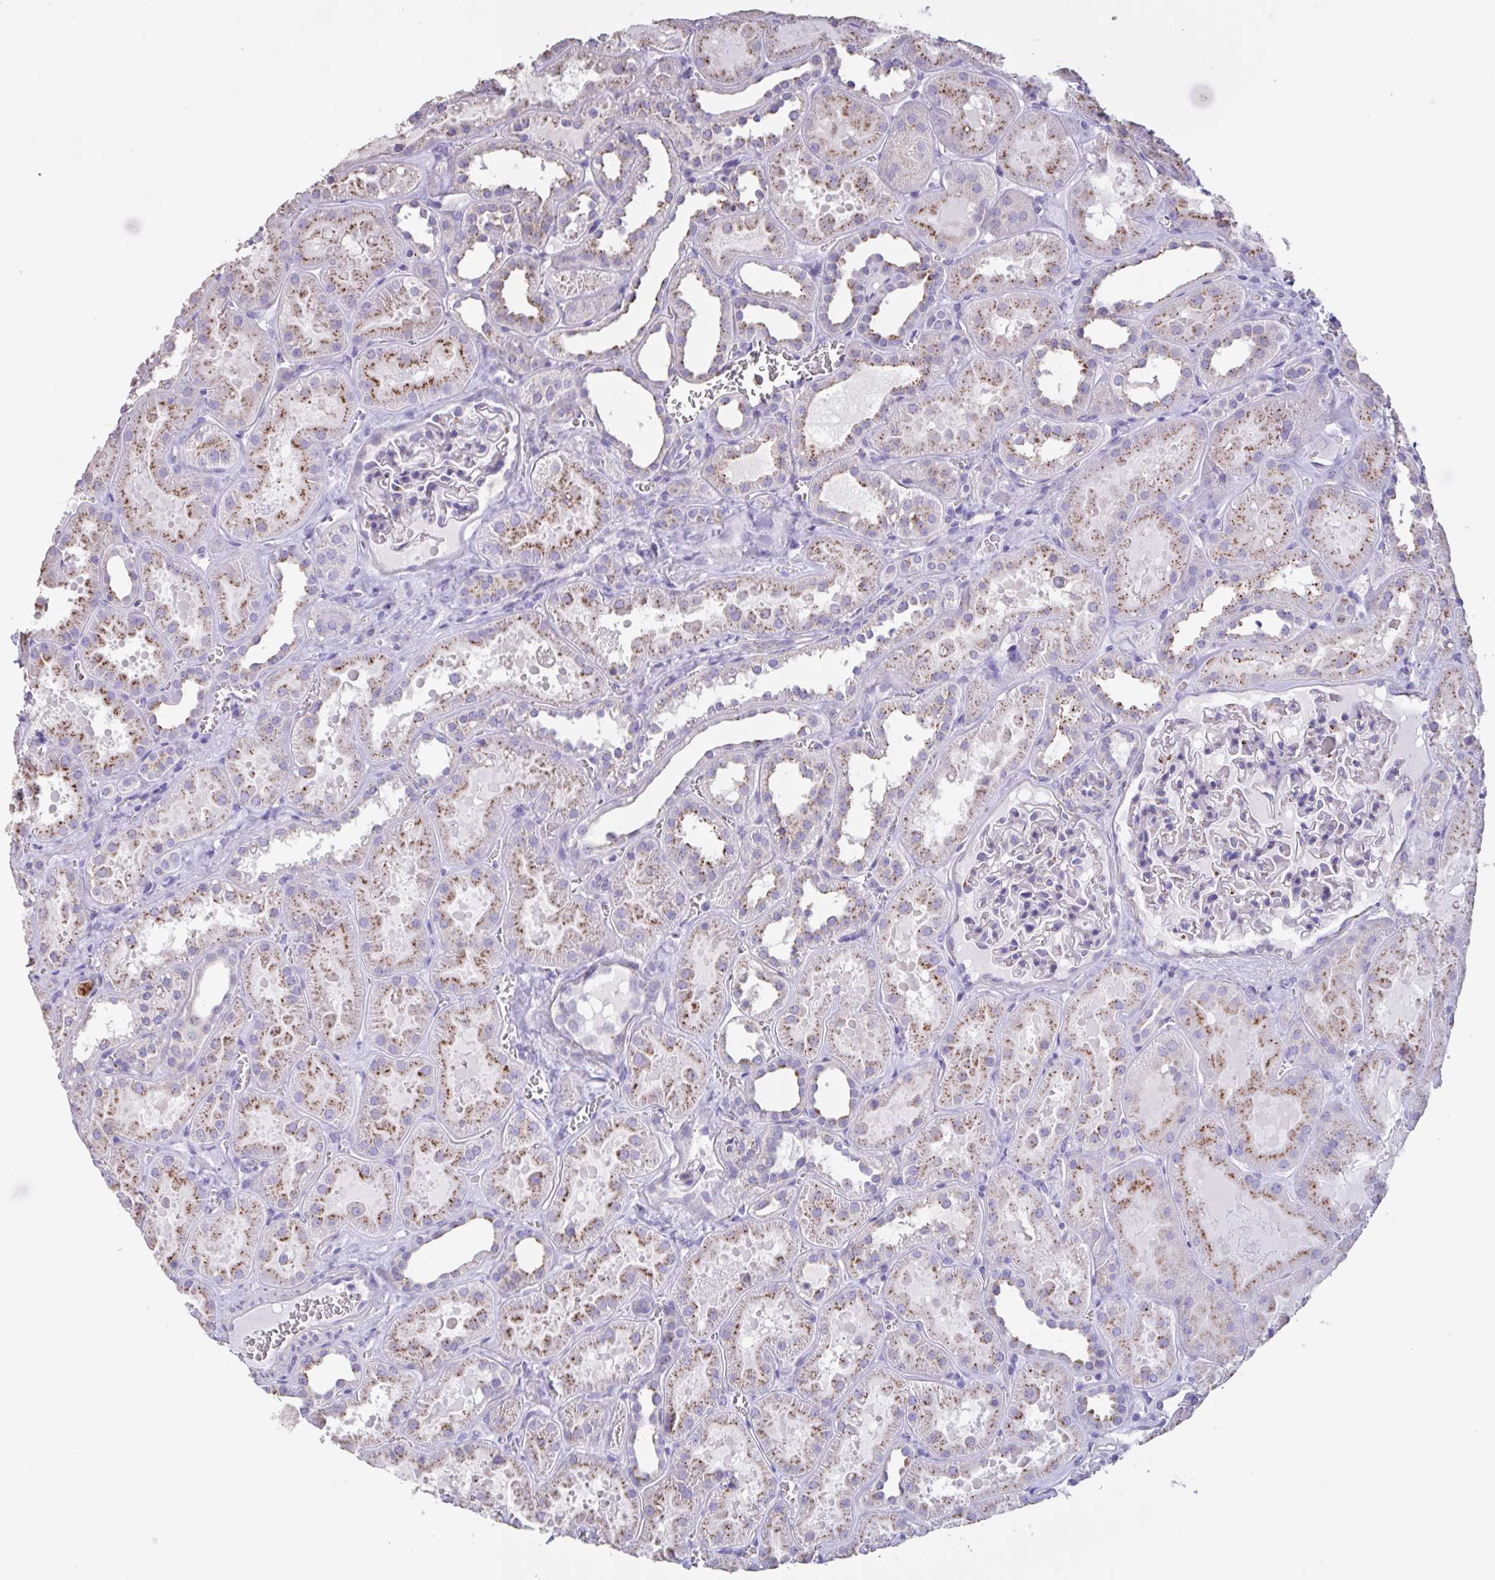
{"staining": {"intensity": "negative", "quantity": "none", "location": "none"}, "tissue": "kidney", "cell_type": "Cells in glomeruli", "image_type": "normal", "snomed": [{"axis": "morphology", "description": "Normal tissue, NOS"}, {"axis": "topography", "description": "Kidney"}], "caption": "Immunohistochemistry histopathology image of normal kidney: human kidney stained with DAB (3,3'-diaminobenzidine) demonstrates no significant protein positivity in cells in glomeruli. Brightfield microscopy of IHC stained with DAB (3,3'-diaminobenzidine) (brown) and hematoxylin (blue), captured at high magnification.", "gene": "CHMP5", "patient": {"sex": "female", "age": 41}}